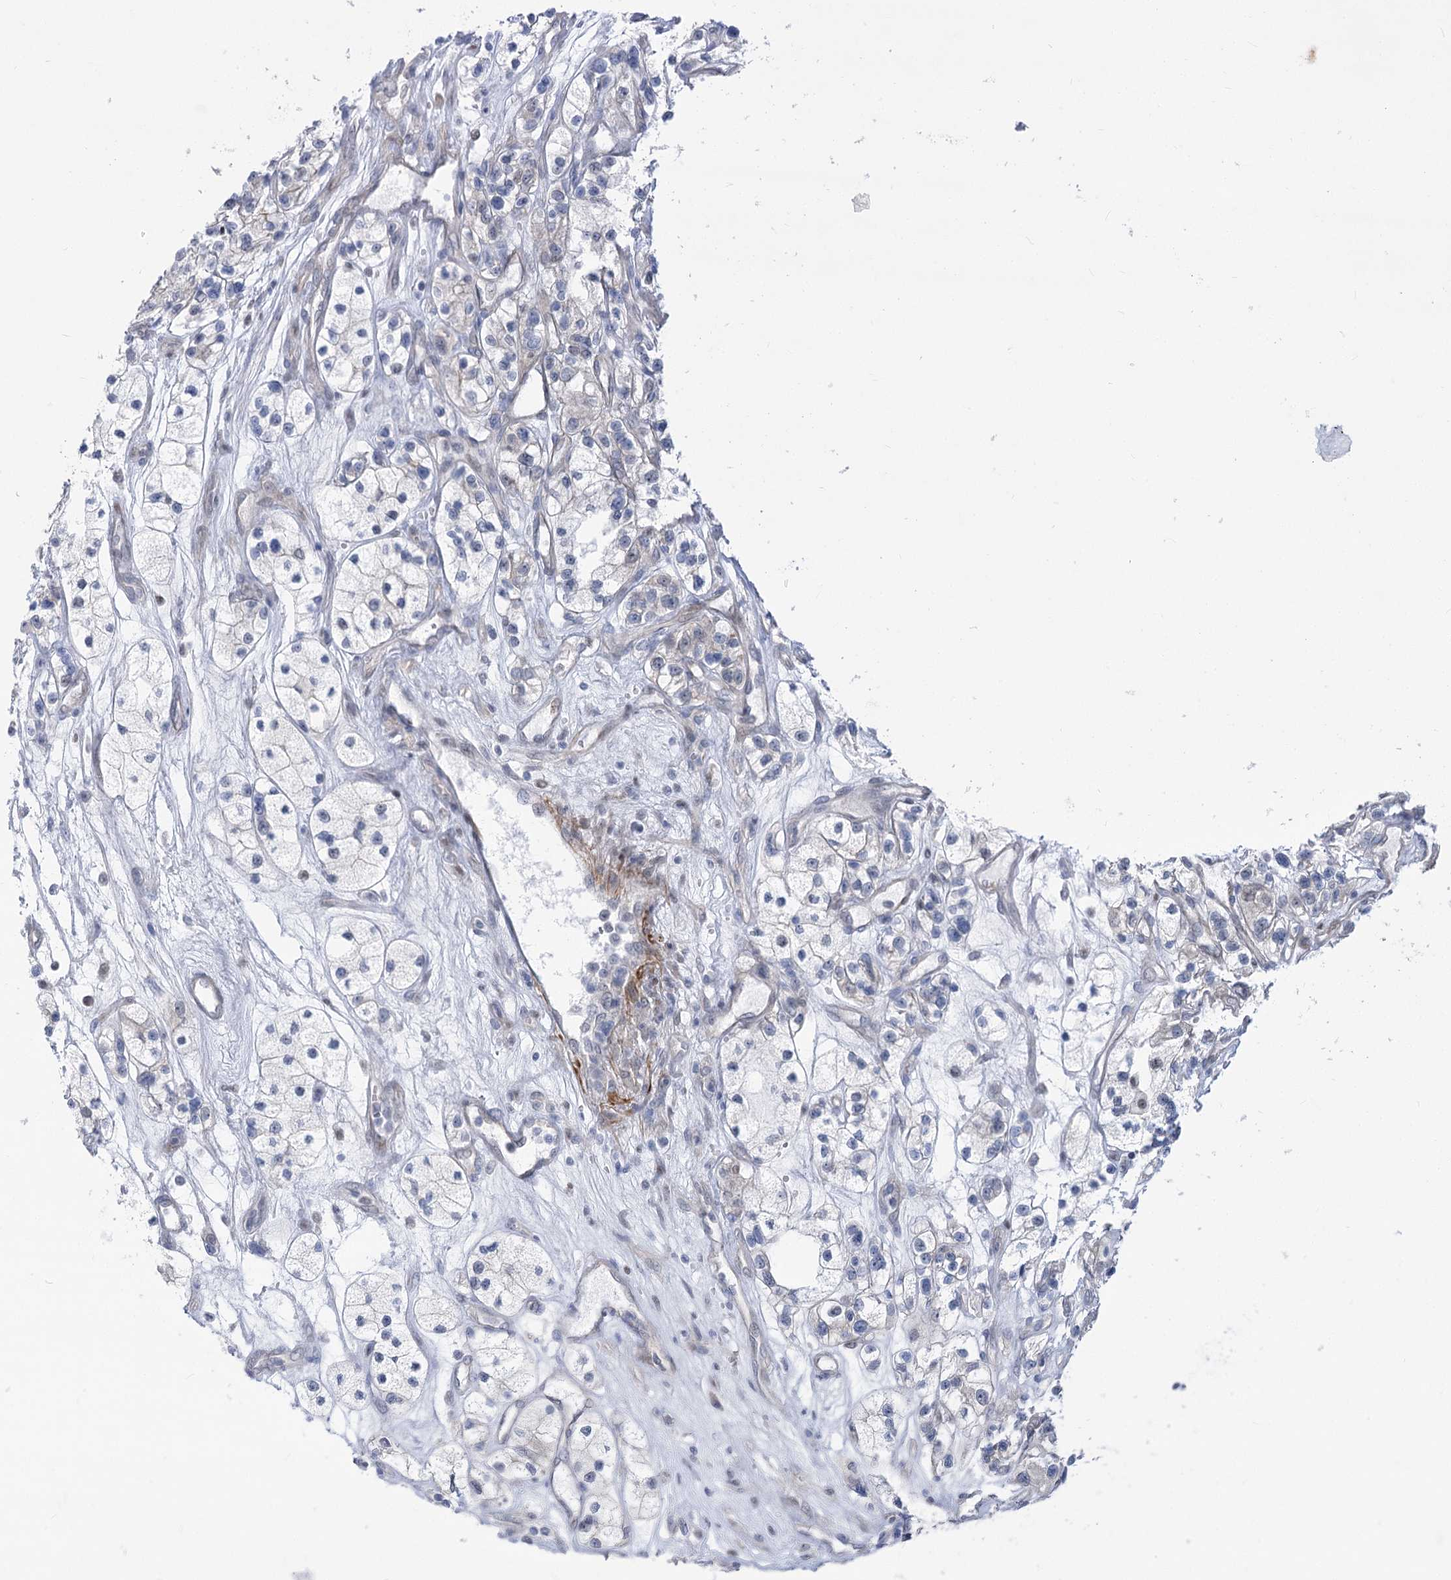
{"staining": {"intensity": "negative", "quantity": "none", "location": "none"}, "tissue": "renal cancer", "cell_type": "Tumor cells", "image_type": "cancer", "snomed": [{"axis": "morphology", "description": "Adenocarcinoma, NOS"}, {"axis": "topography", "description": "Kidney"}], "caption": "Protein analysis of adenocarcinoma (renal) demonstrates no significant staining in tumor cells. The staining is performed using DAB (3,3'-diaminobenzidine) brown chromogen with nuclei counter-stained in using hematoxylin.", "gene": "ARSI", "patient": {"sex": "female", "age": 57}}